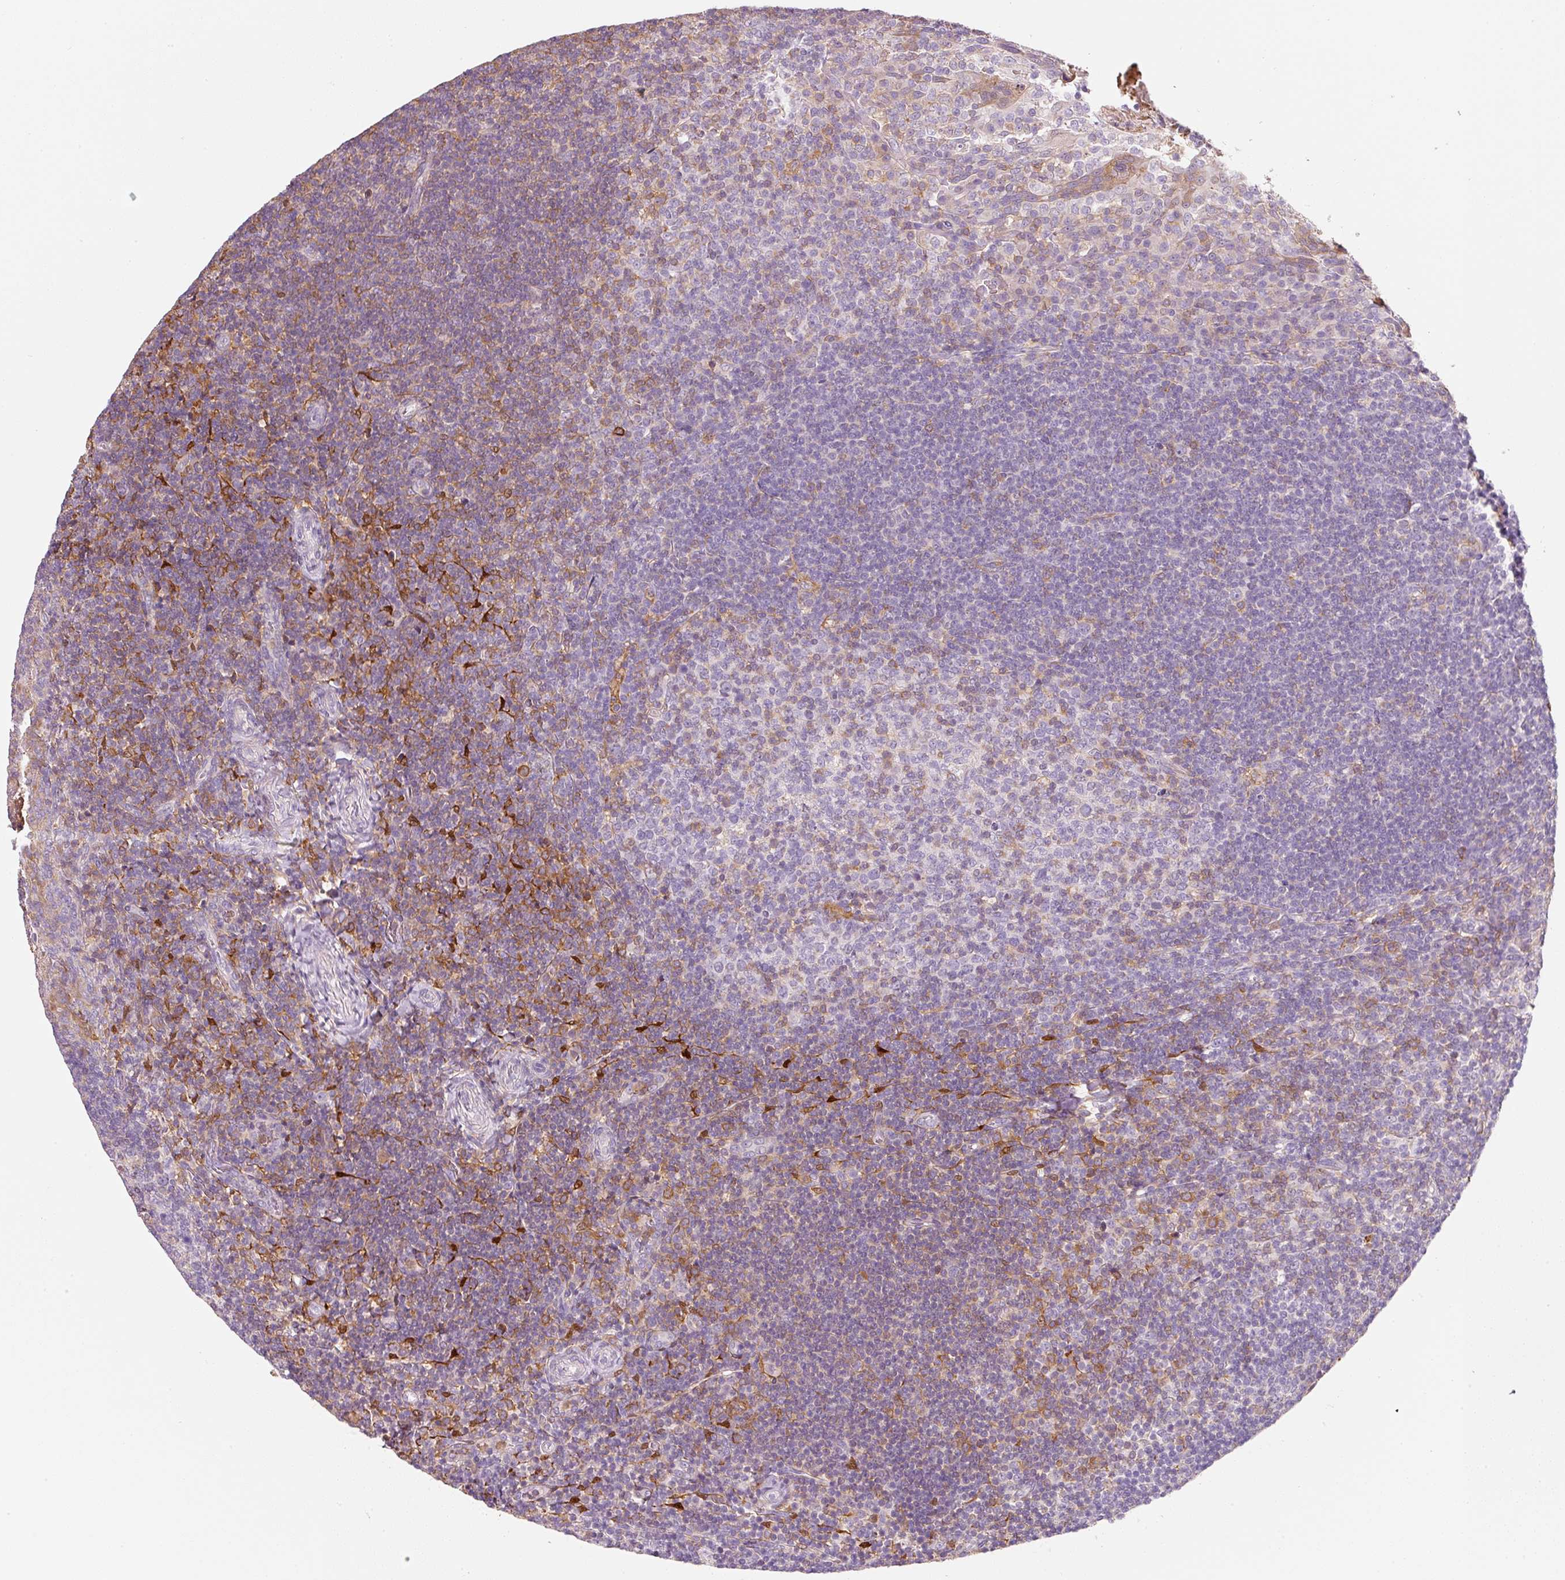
{"staining": {"intensity": "weak", "quantity": "<25%", "location": "cytoplasmic/membranous"}, "tissue": "tonsil", "cell_type": "Germinal center cells", "image_type": "normal", "snomed": [{"axis": "morphology", "description": "Normal tissue, NOS"}, {"axis": "topography", "description": "Tonsil"}], "caption": "Immunohistochemistry image of unremarkable human tonsil stained for a protein (brown), which demonstrates no positivity in germinal center cells.", "gene": "IQGAP2", "patient": {"sex": "female", "age": 10}}